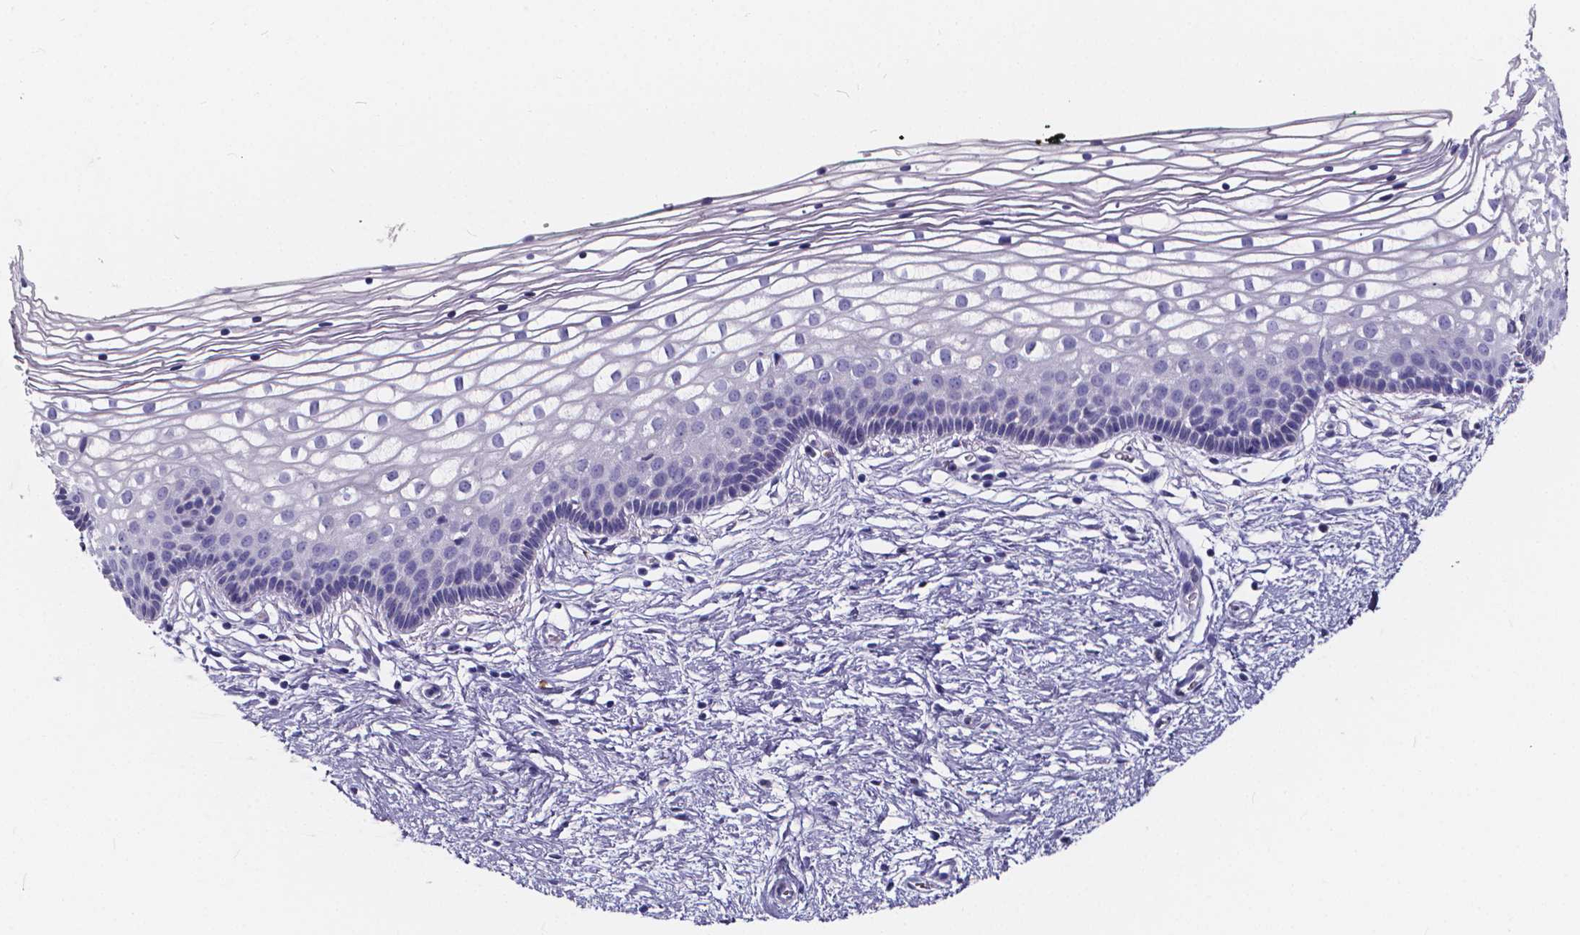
{"staining": {"intensity": "negative", "quantity": "none", "location": "none"}, "tissue": "vagina", "cell_type": "Squamous epithelial cells", "image_type": "normal", "snomed": [{"axis": "morphology", "description": "Normal tissue, NOS"}, {"axis": "topography", "description": "Vagina"}], "caption": "DAB immunohistochemical staining of normal human vagina shows no significant staining in squamous epithelial cells.", "gene": "SPEF2", "patient": {"sex": "female", "age": 36}}